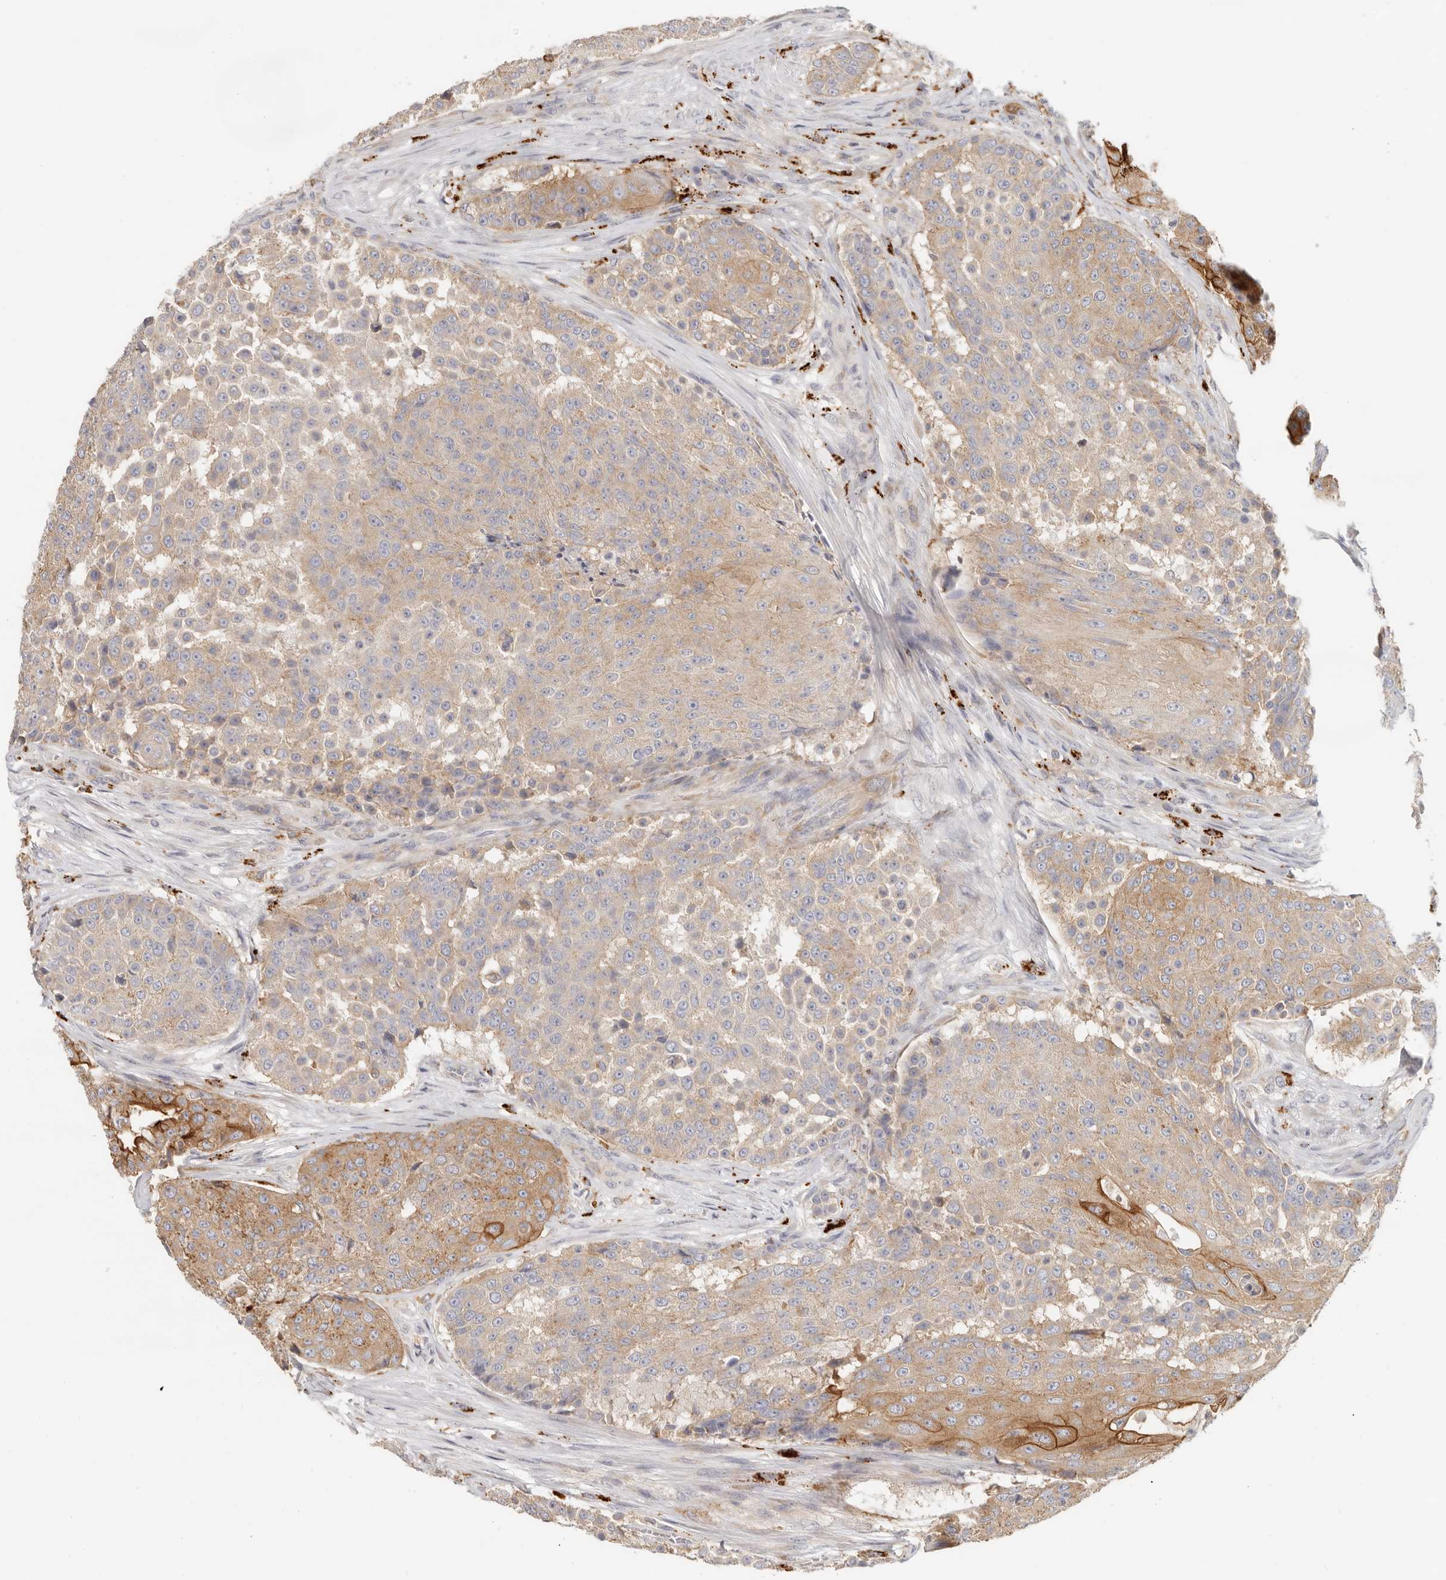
{"staining": {"intensity": "moderate", "quantity": "25%-75%", "location": "cytoplasmic/membranous"}, "tissue": "urothelial cancer", "cell_type": "Tumor cells", "image_type": "cancer", "snomed": [{"axis": "morphology", "description": "Urothelial carcinoma, High grade"}, {"axis": "topography", "description": "Urinary bladder"}], "caption": "Brown immunohistochemical staining in human urothelial carcinoma (high-grade) demonstrates moderate cytoplasmic/membranous positivity in approximately 25%-75% of tumor cells.", "gene": "ANXA9", "patient": {"sex": "female", "age": 63}}